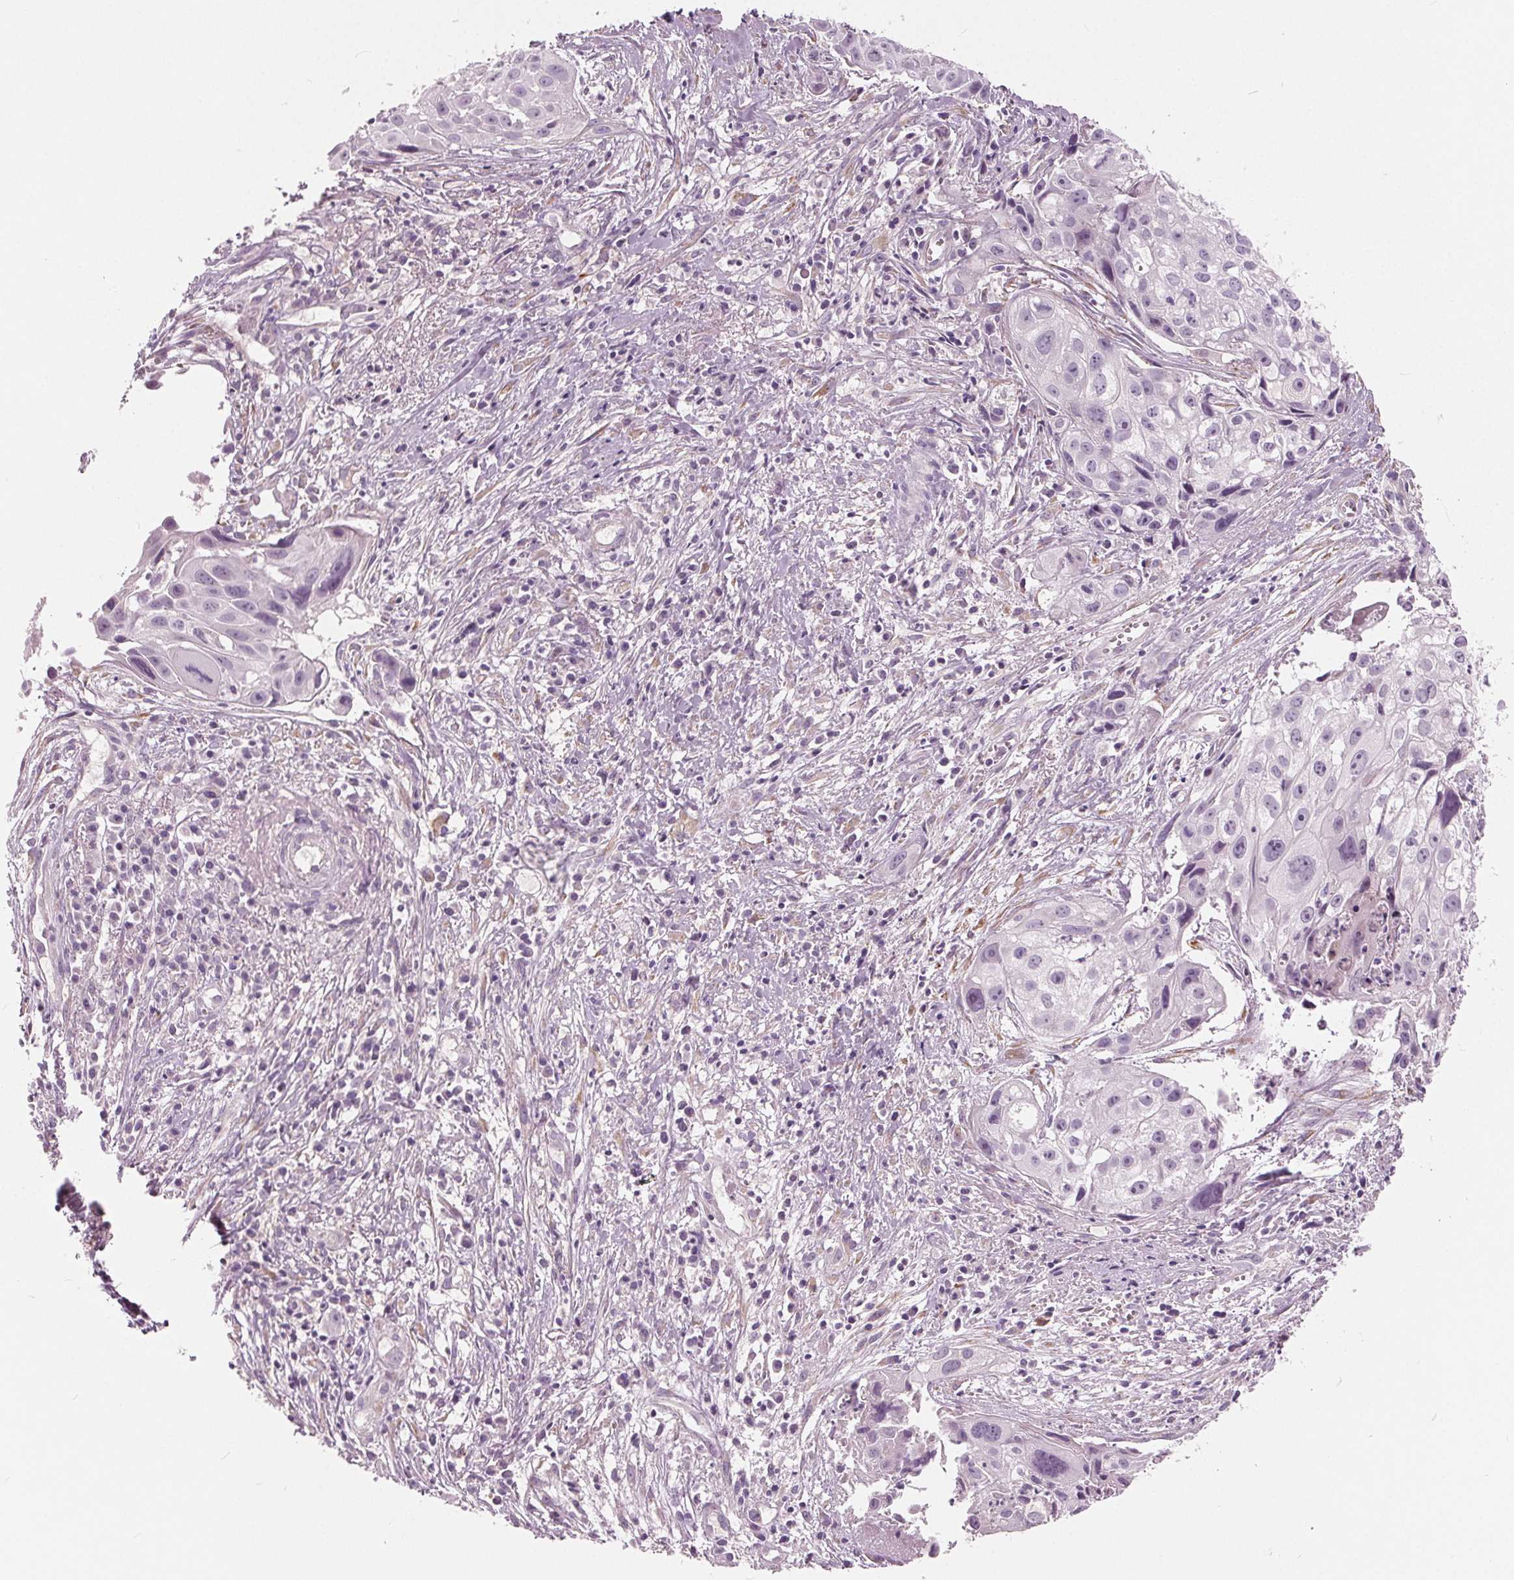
{"staining": {"intensity": "negative", "quantity": "none", "location": "none"}, "tissue": "cervical cancer", "cell_type": "Tumor cells", "image_type": "cancer", "snomed": [{"axis": "morphology", "description": "Squamous cell carcinoma, NOS"}, {"axis": "topography", "description": "Cervix"}], "caption": "There is no significant expression in tumor cells of cervical squamous cell carcinoma.", "gene": "LHFPL7", "patient": {"sex": "female", "age": 53}}